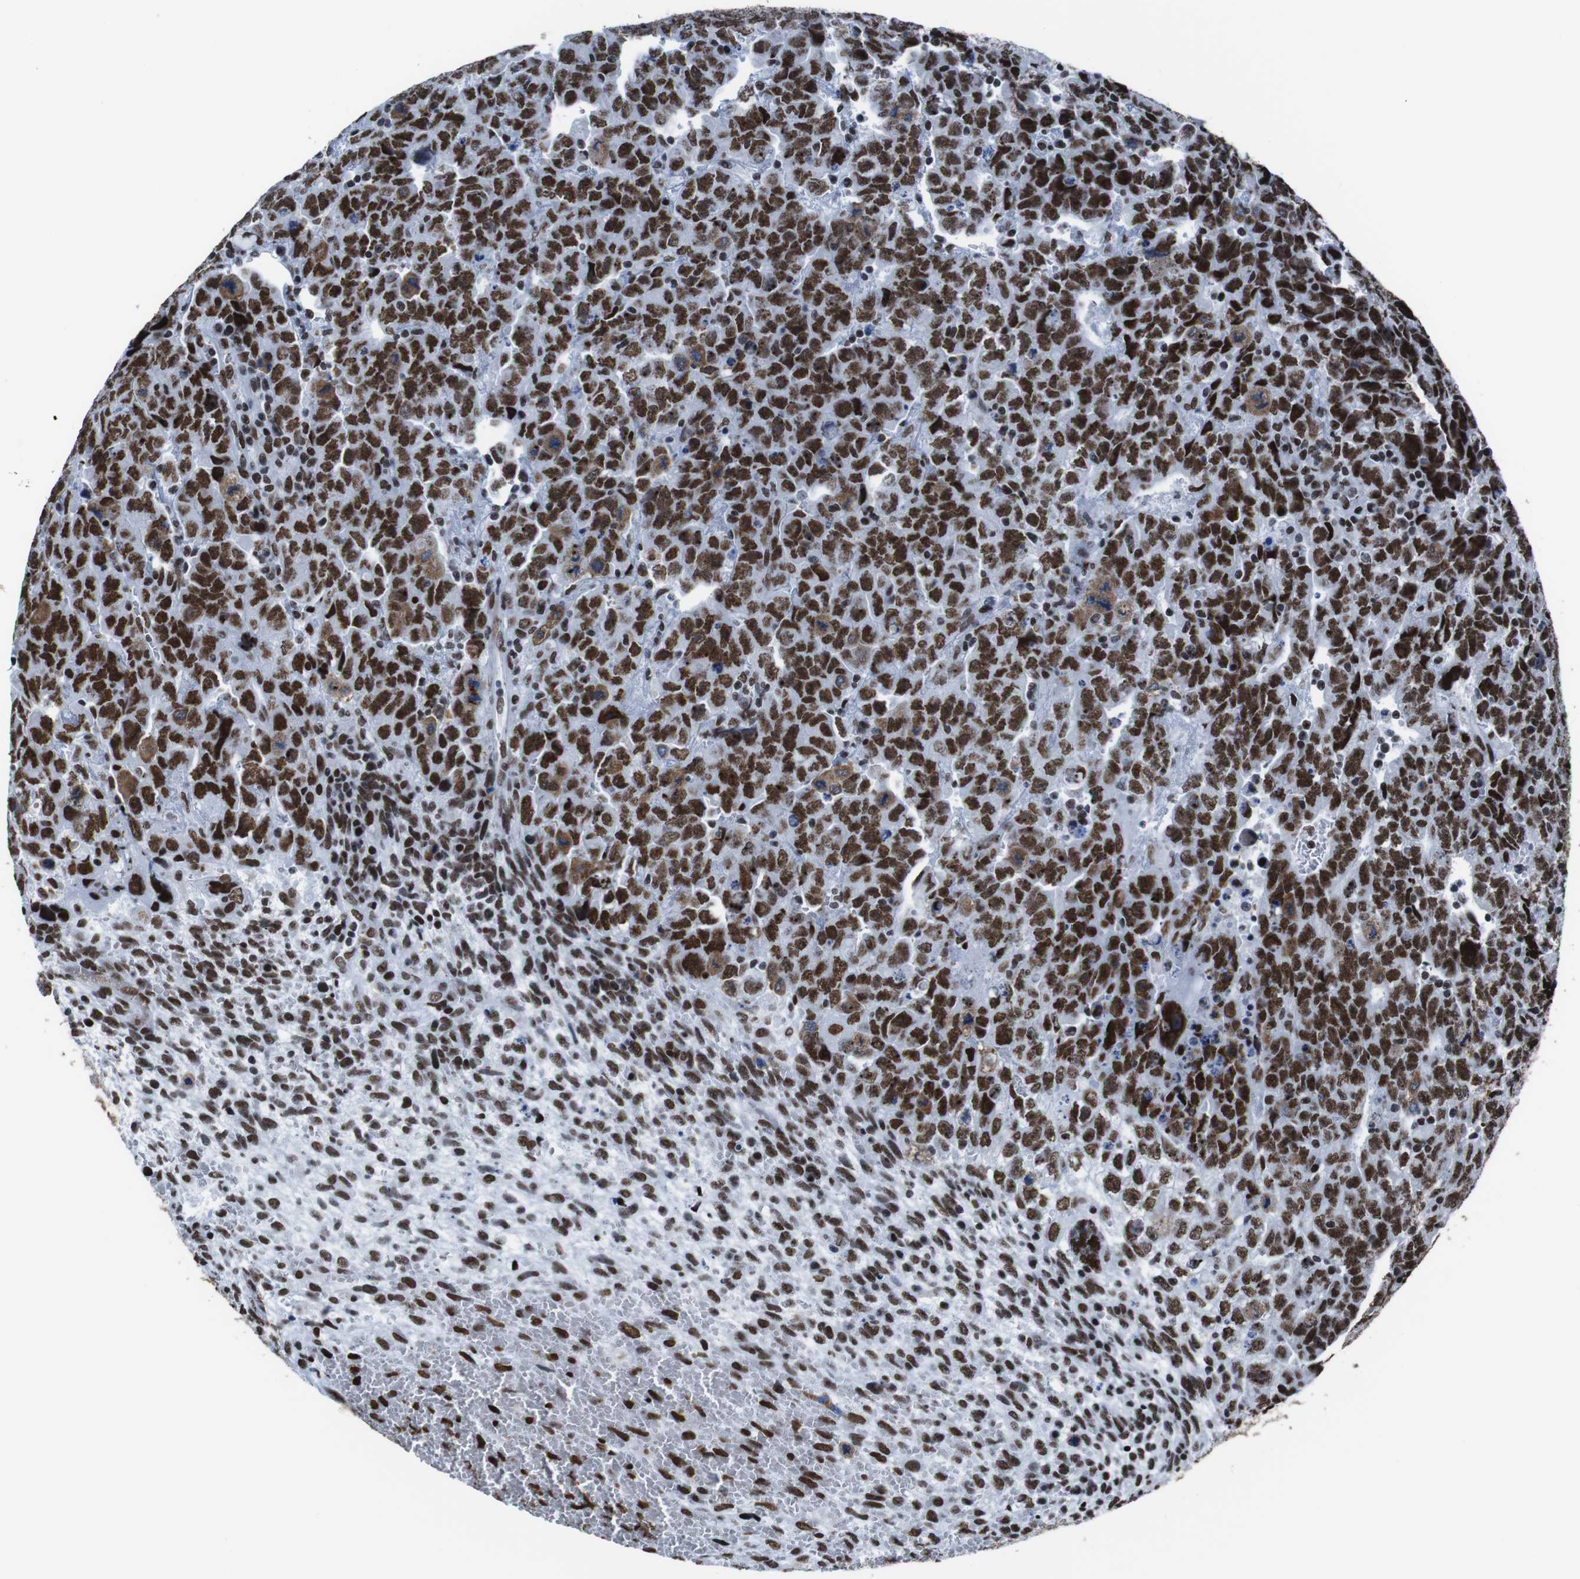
{"staining": {"intensity": "strong", "quantity": ">75%", "location": "nuclear"}, "tissue": "testis cancer", "cell_type": "Tumor cells", "image_type": "cancer", "snomed": [{"axis": "morphology", "description": "Carcinoma, Embryonal, NOS"}, {"axis": "topography", "description": "Testis"}], "caption": "Strong nuclear positivity is identified in approximately >75% of tumor cells in testis cancer (embryonal carcinoma).", "gene": "ROMO1", "patient": {"sex": "male", "age": 28}}